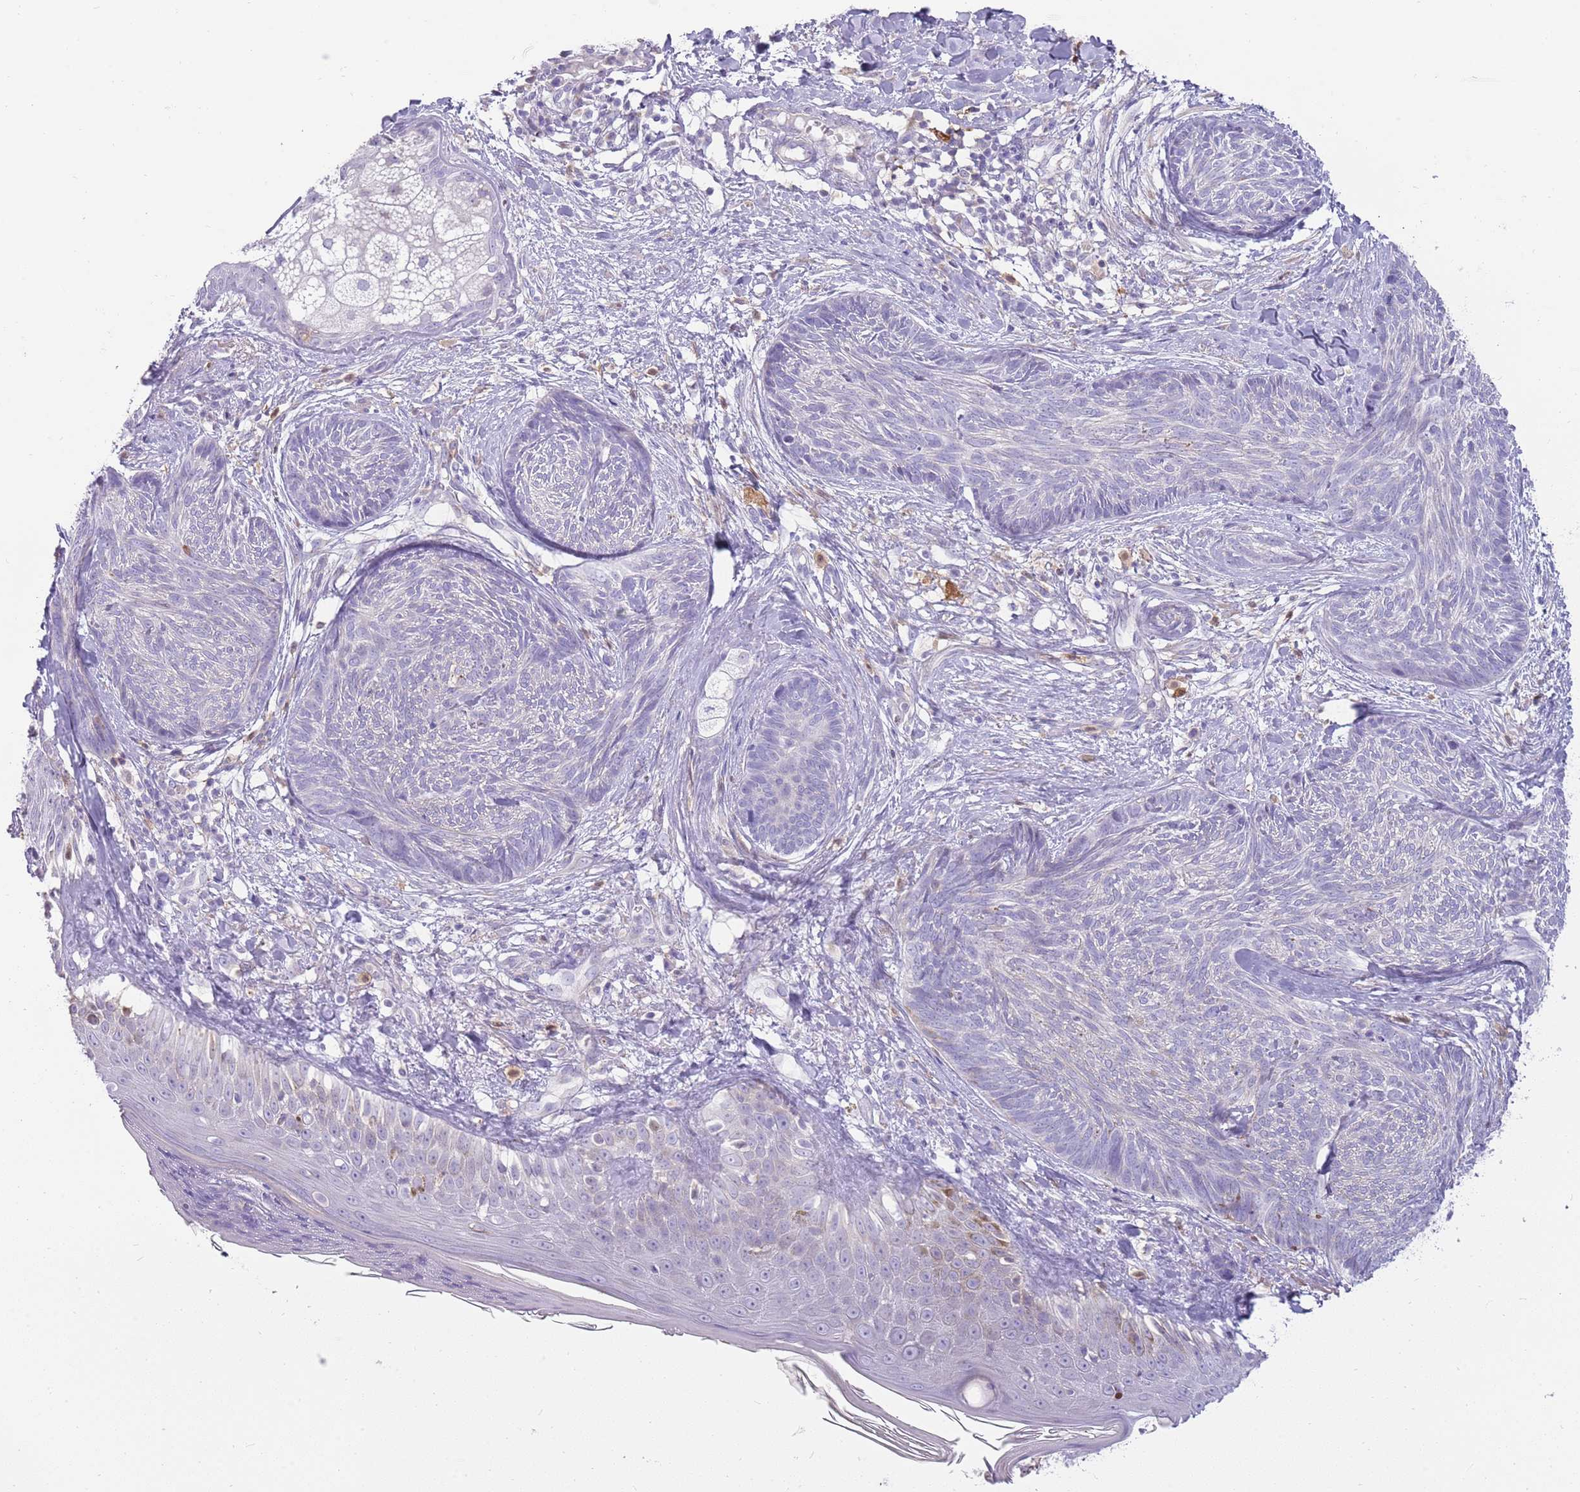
{"staining": {"intensity": "negative", "quantity": "none", "location": "none"}, "tissue": "skin cancer", "cell_type": "Tumor cells", "image_type": "cancer", "snomed": [{"axis": "morphology", "description": "Basal cell carcinoma"}, {"axis": "topography", "description": "Skin"}], "caption": "Skin cancer (basal cell carcinoma) stained for a protein using IHC exhibits no expression tumor cells.", "gene": "DIPK1C", "patient": {"sex": "male", "age": 73}}